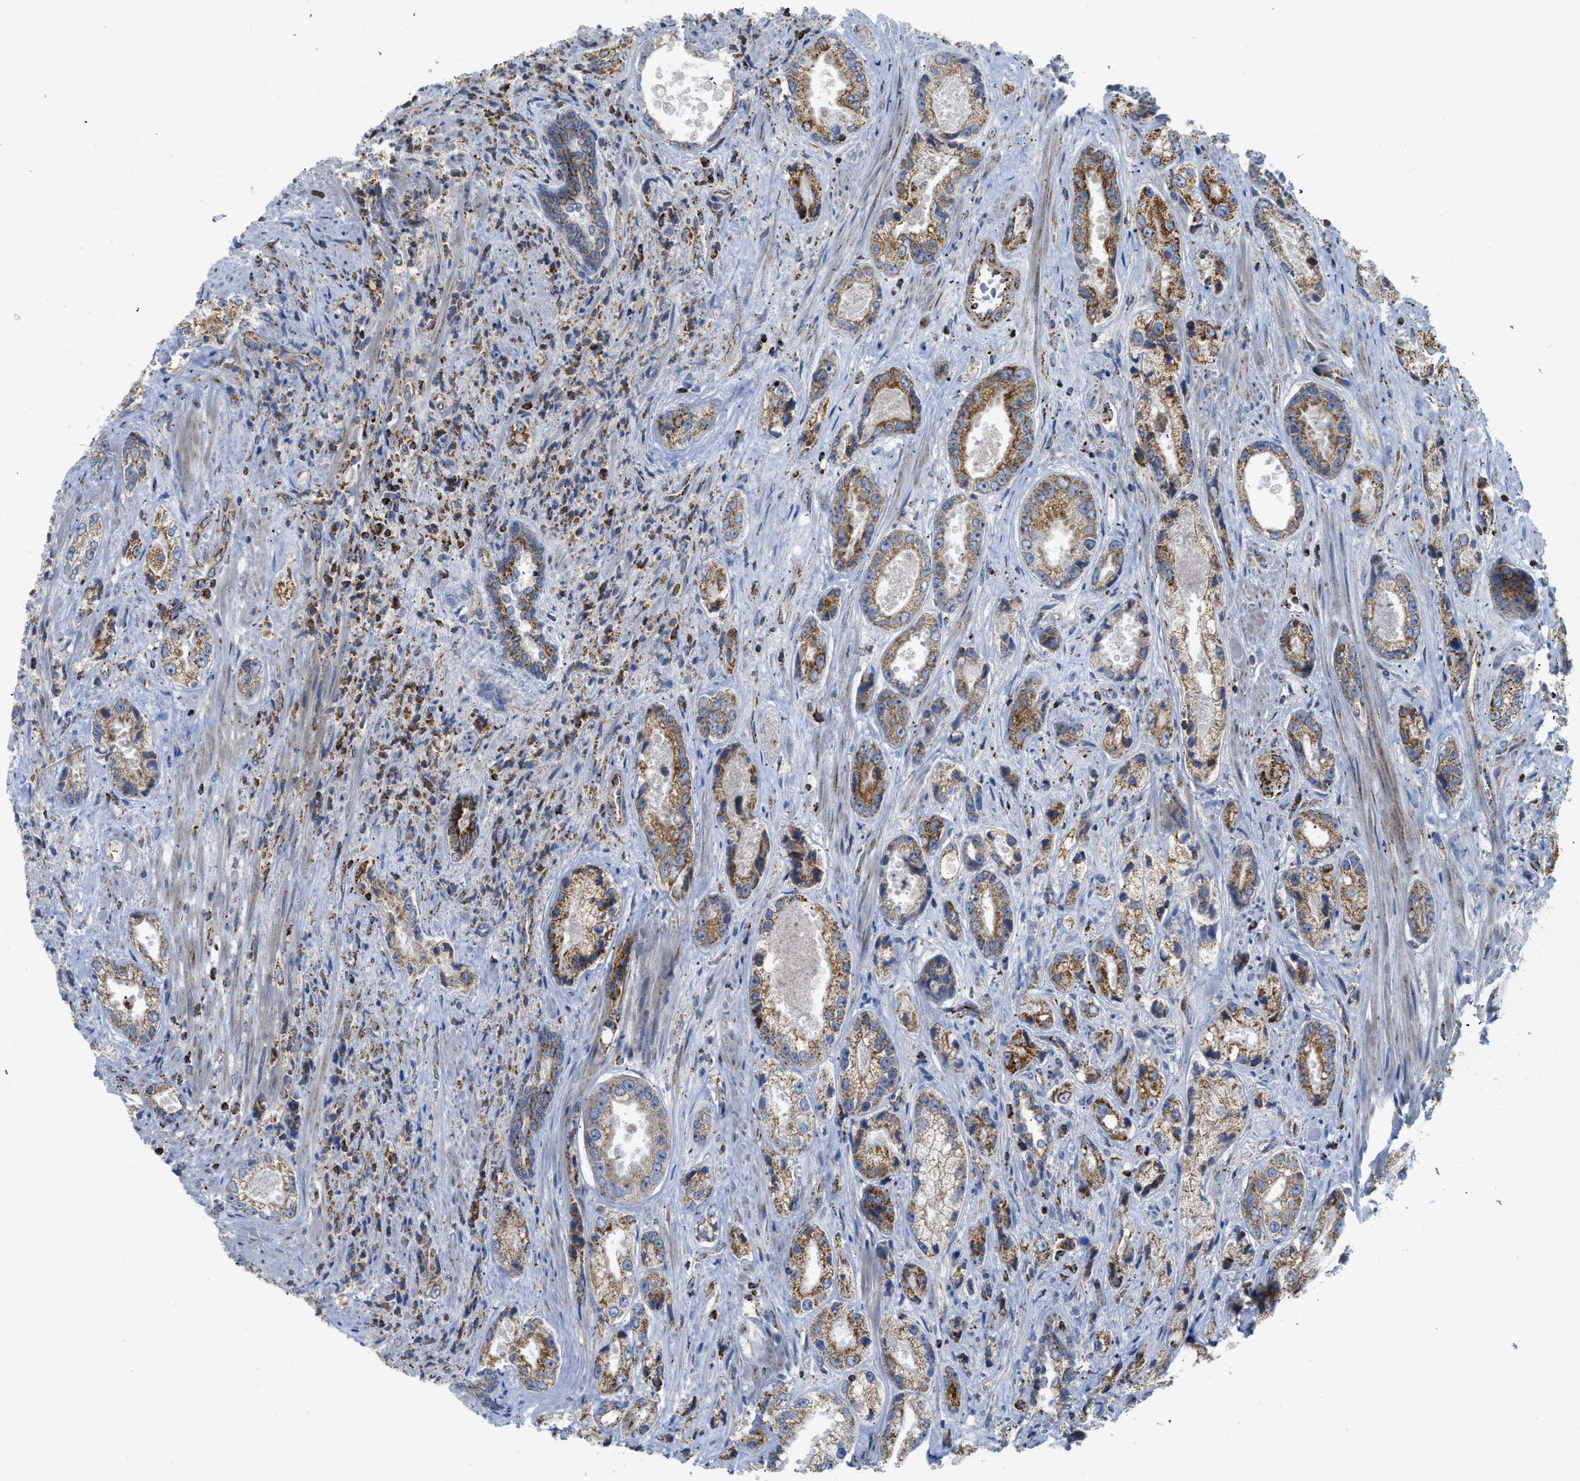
{"staining": {"intensity": "moderate", "quantity": ">75%", "location": "cytoplasmic/membranous"}, "tissue": "prostate cancer", "cell_type": "Tumor cells", "image_type": "cancer", "snomed": [{"axis": "morphology", "description": "Adenocarcinoma, High grade"}, {"axis": "topography", "description": "Prostate"}], "caption": "Immunohistochemistry staining of prostate cancer, which exhibits medium levels of moderate cytoplasmic/membranous expression in about >75% of tumor cells indicating moderate cytoplasmic/membranous protein positivity. The staining was performed using DAB (brown) for protein detection and nuclei were counterstained in hematoxylin (blue).", "gene": "SQOR", "patient": {"sex": "male", "age": 61}}